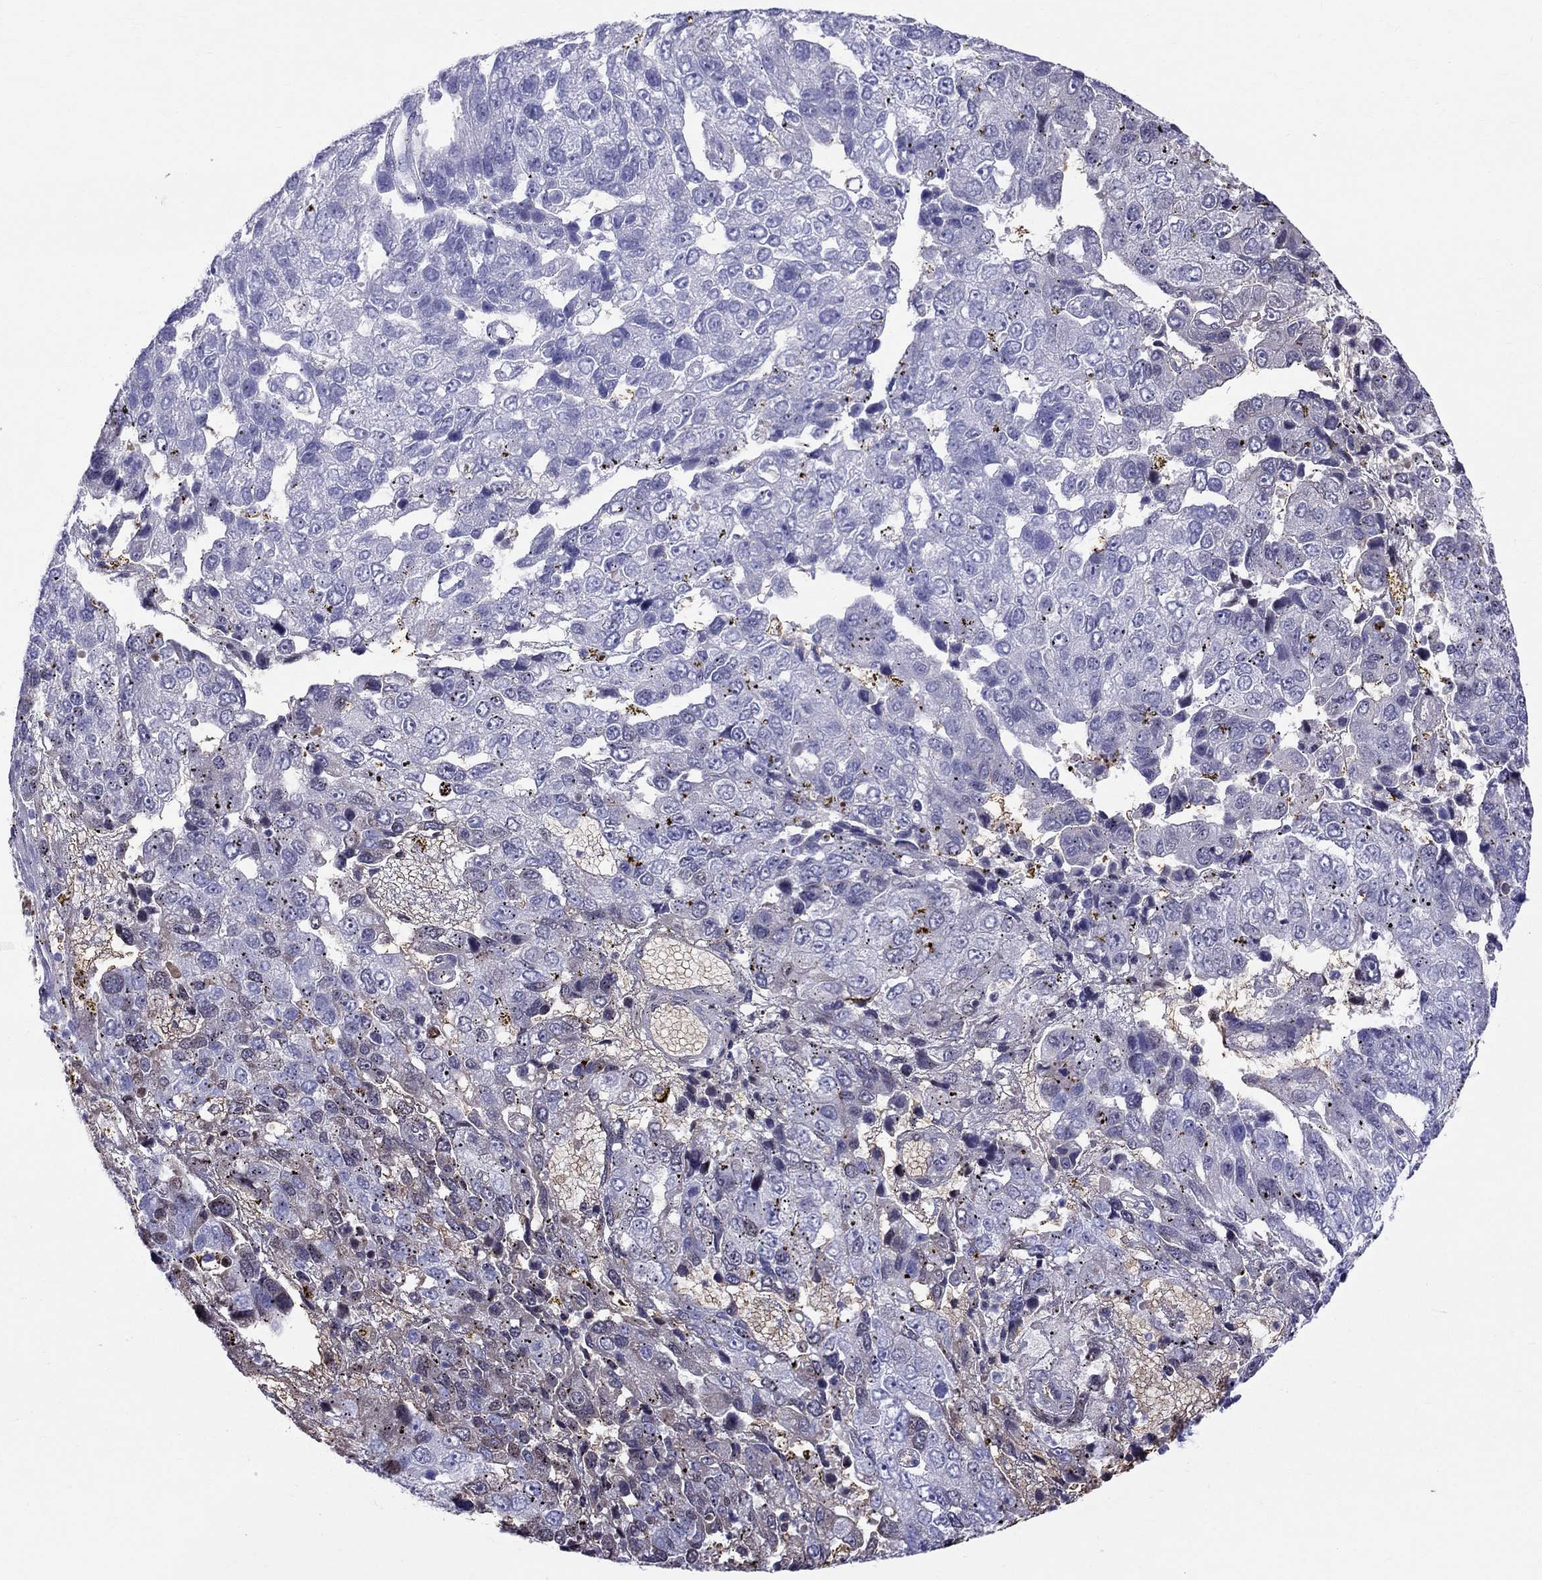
{"staining": {"intensity": "negative", "quantity": "none", "location": "none"}, "tissue": "pancreatic cancer", "cell_type": "Tumor cells", "image_type": "cancer", "snomed": [{"axis": "morphology", "description": "Adenocarcinoma, NOS"}, {"axis": "topography", "description": "Pancreas"}], "caption": "Immunohistochemistry (IHC) image of adenocarcinoma (pancreatic) stained for a protein (brown), which shows no expression in tumor cells. (DAB (3,3'-diaminobenzidine) IHC visualized using brightfield microscopy, high magnification).", "gene": "DNAAF6", "patient": {"sex": "female", "age": 61}}